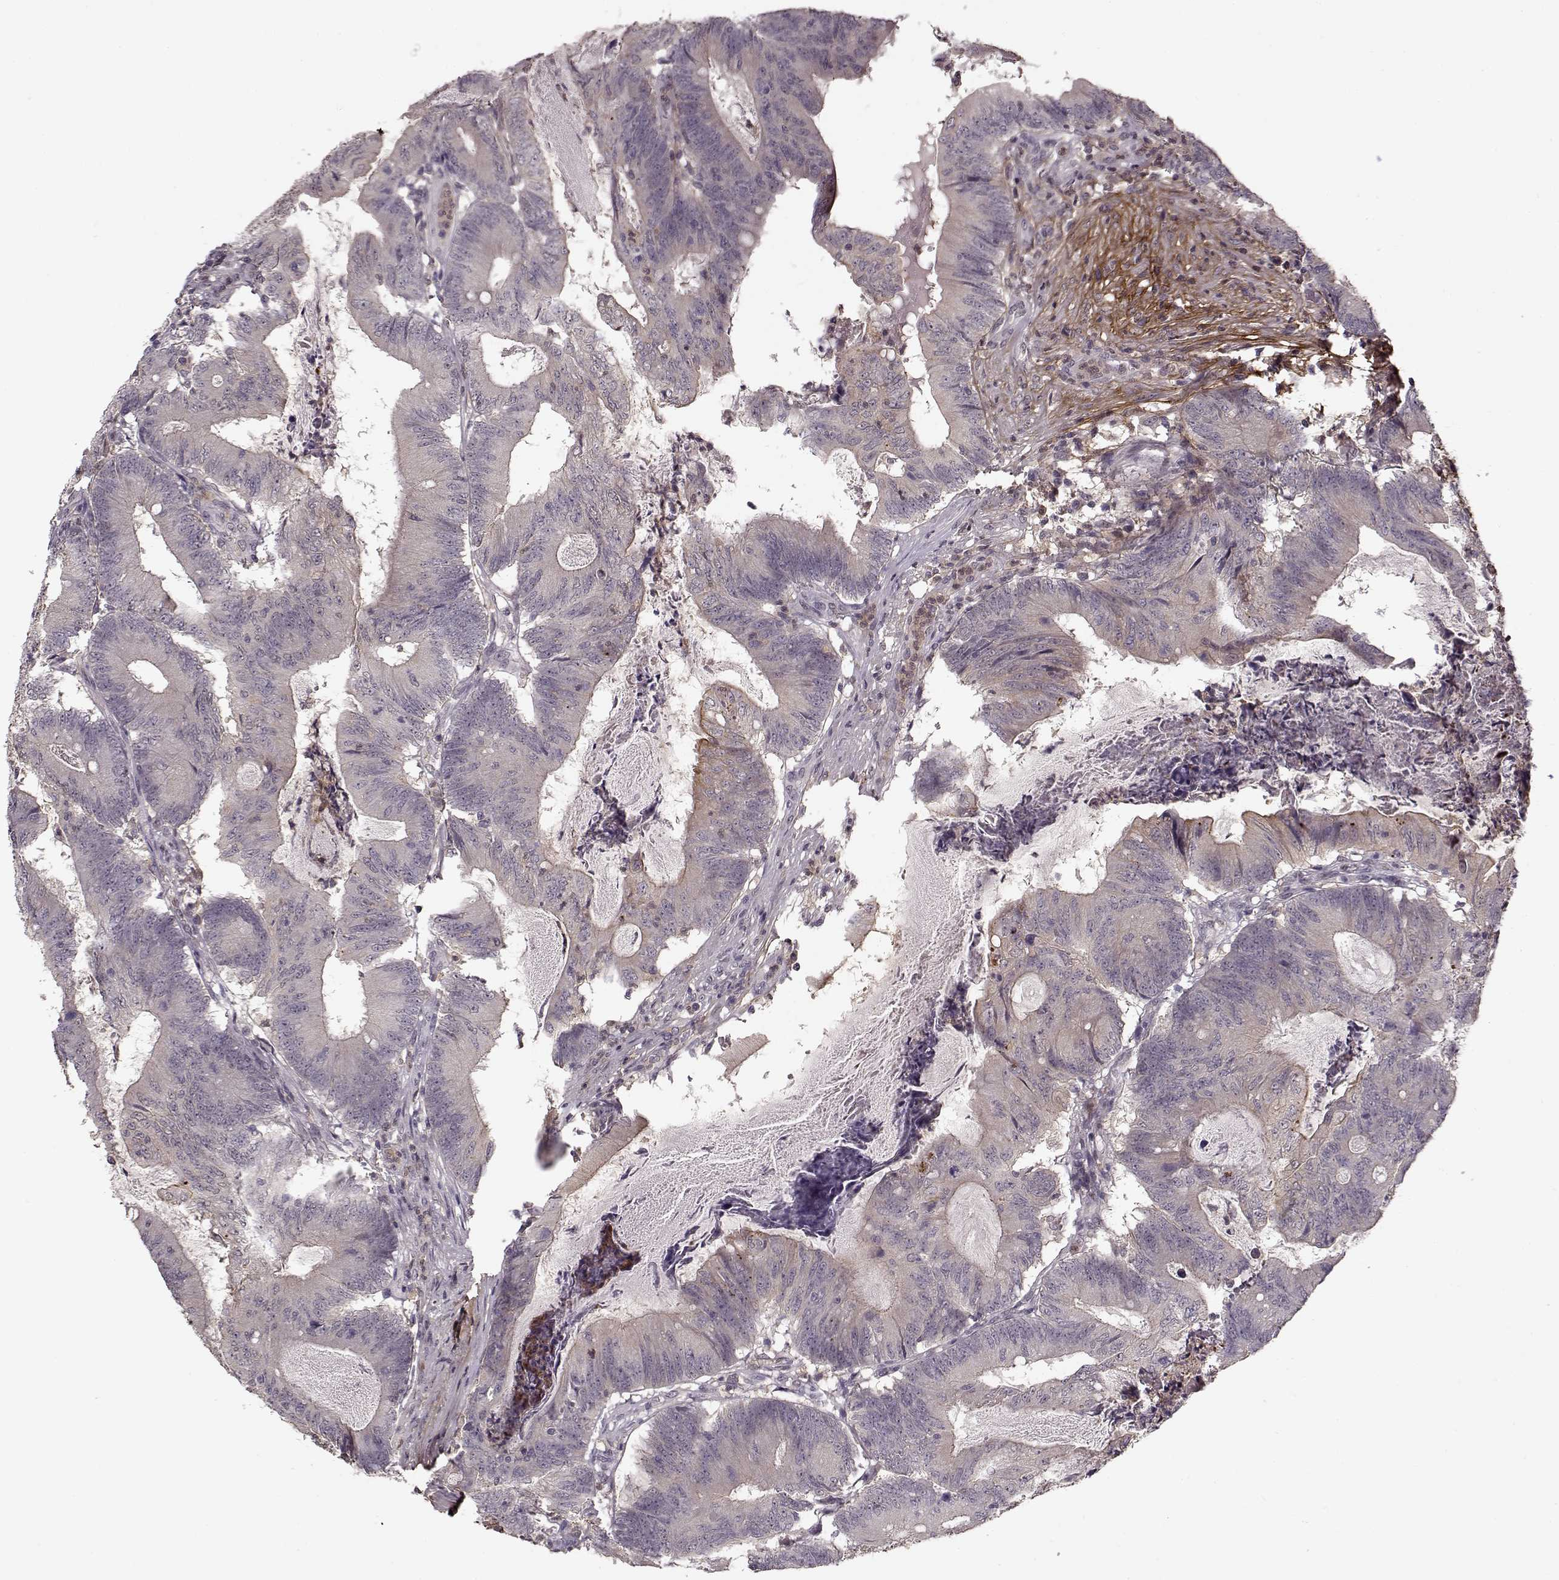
{"staining": {"intensity": "moderate", "quantity": "<25%", "location": "cytoplasmic/membranous"}, "tissue": "colorectal cancer", "cell_type": "Tumor cells", "image_type": "cancer", "snomed": [{"axis": "morphology", "description": "Adenocarcinoma, NOS"}, {"axis": "topography", "description": "Colon"}], "caption": "Colorectal adenocarcinoma stained with a protein marker displays moderate staining in tumor cells.", "gene": "DENND4B", "patient": {"sex": "female", "age": 70}}